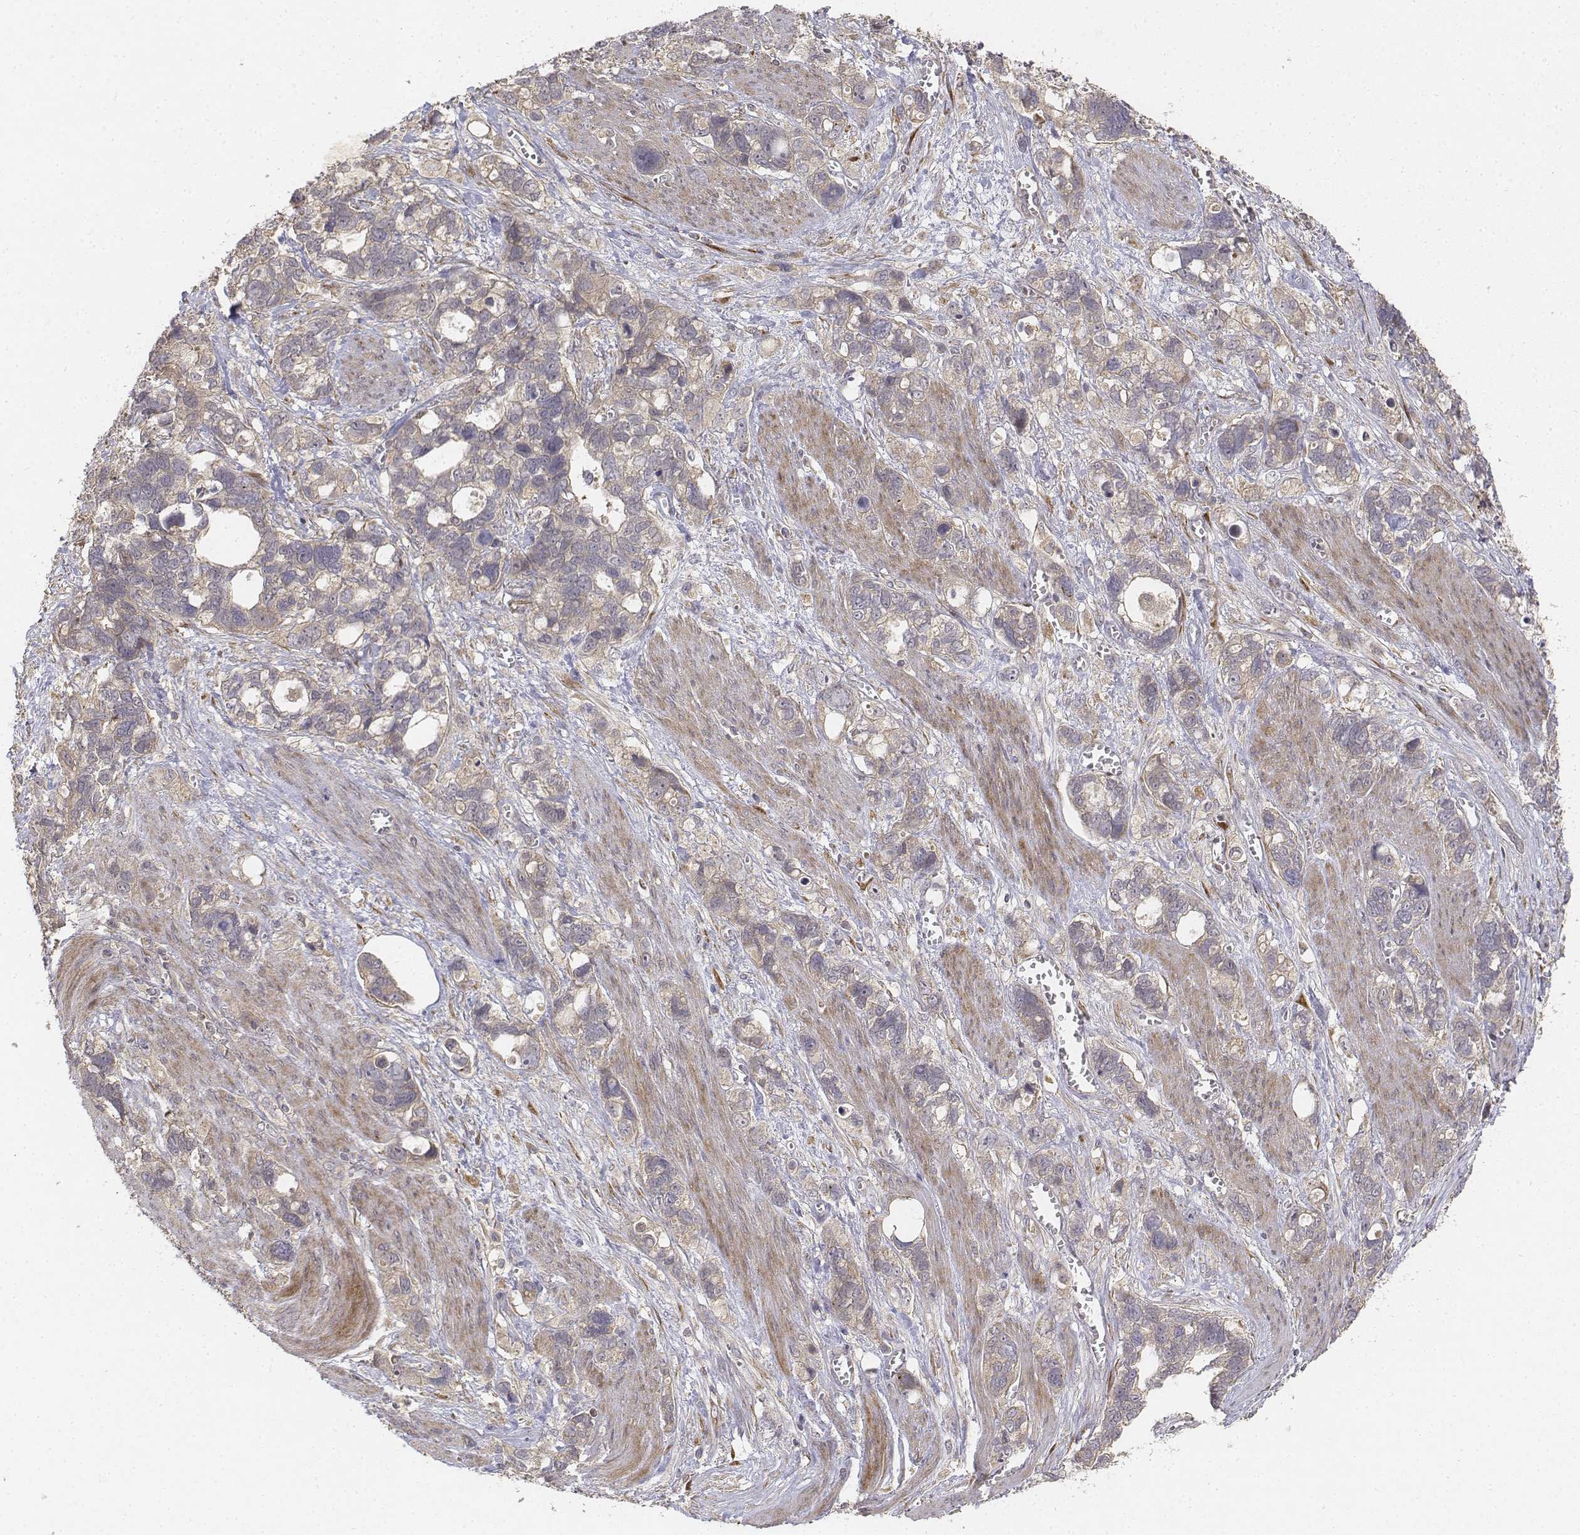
{"staining": {"intensity": "weak", "quantity": "25%-75%", "location": "cytoplasmic/membranous"}, "tissue": "stomach cancer", "cell_type": "Tumor cells", "image_type": "cancer", "snomed": [{"axis": "morphology", "description": "Adenocarcinoma, NOS"}, {"axis": "topography", "description": "Stomach, upper"}], "caption": "Adenocarcinoma (stomach) stained with a protein marker displays weak staining in tumor cells.", "gene": "FBXO21", "patient": {"sex": "female", "age": 81}}